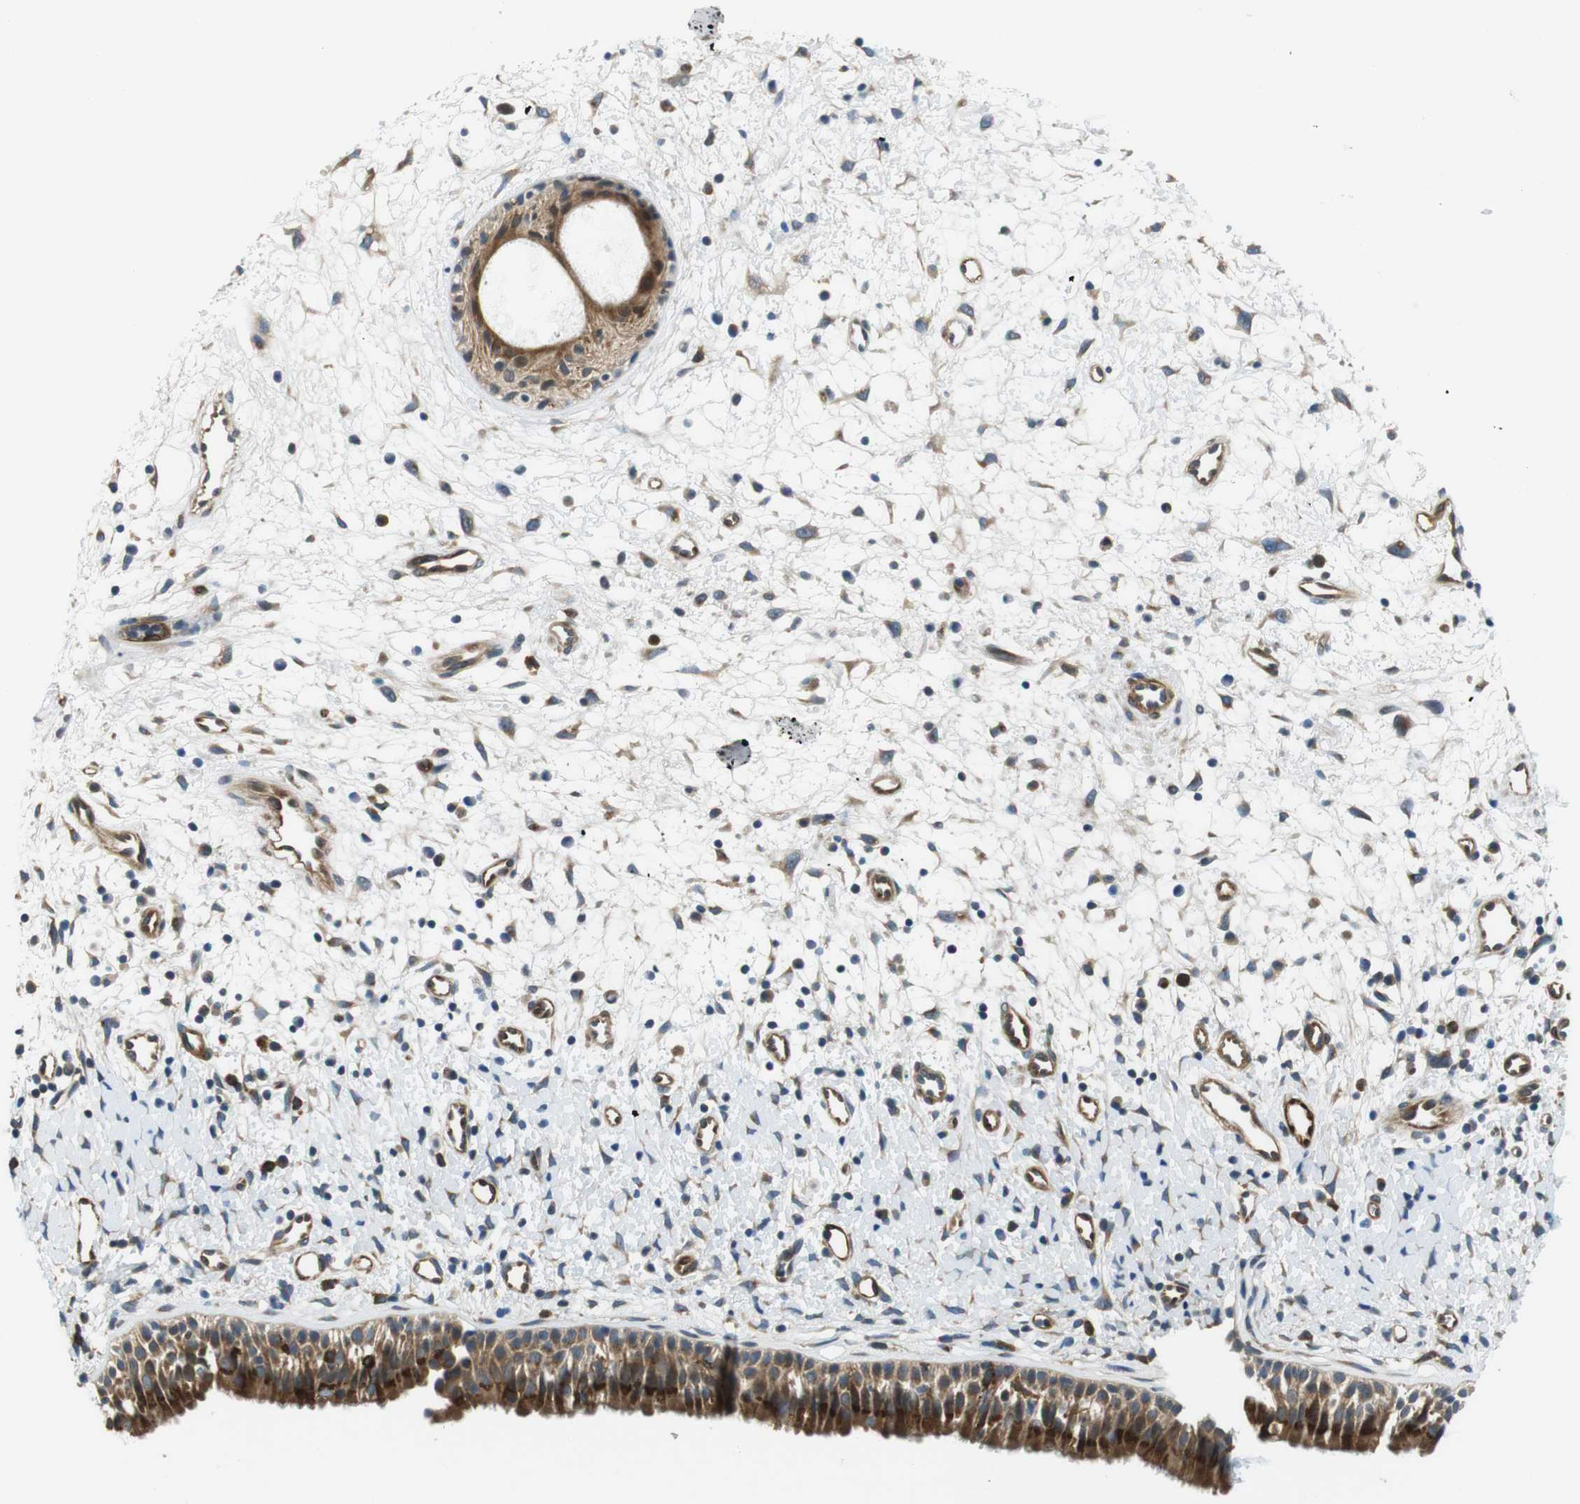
{"staining": {"intensity": "strong", "quantity": ">75%", "location": "cytoplasmic/membranous"}, "tissue": "nasopharynx", "cell_type": "Respiratory epithelial cells", "image_type": "normal", "snomed": [{"axis": "morphology", "description": "Normal tissue, NOS"}, {"axis": "topography", "description": "Nasopharynx"}], "caption": "Nasopharynx stained for a protein (brown) demonstrates strong cytoplasmic/membranous positive staining in about >75% of respiratory epithelial cells.", "gene": "PALD1", "patient": {"sex": "male", "age": 22}}